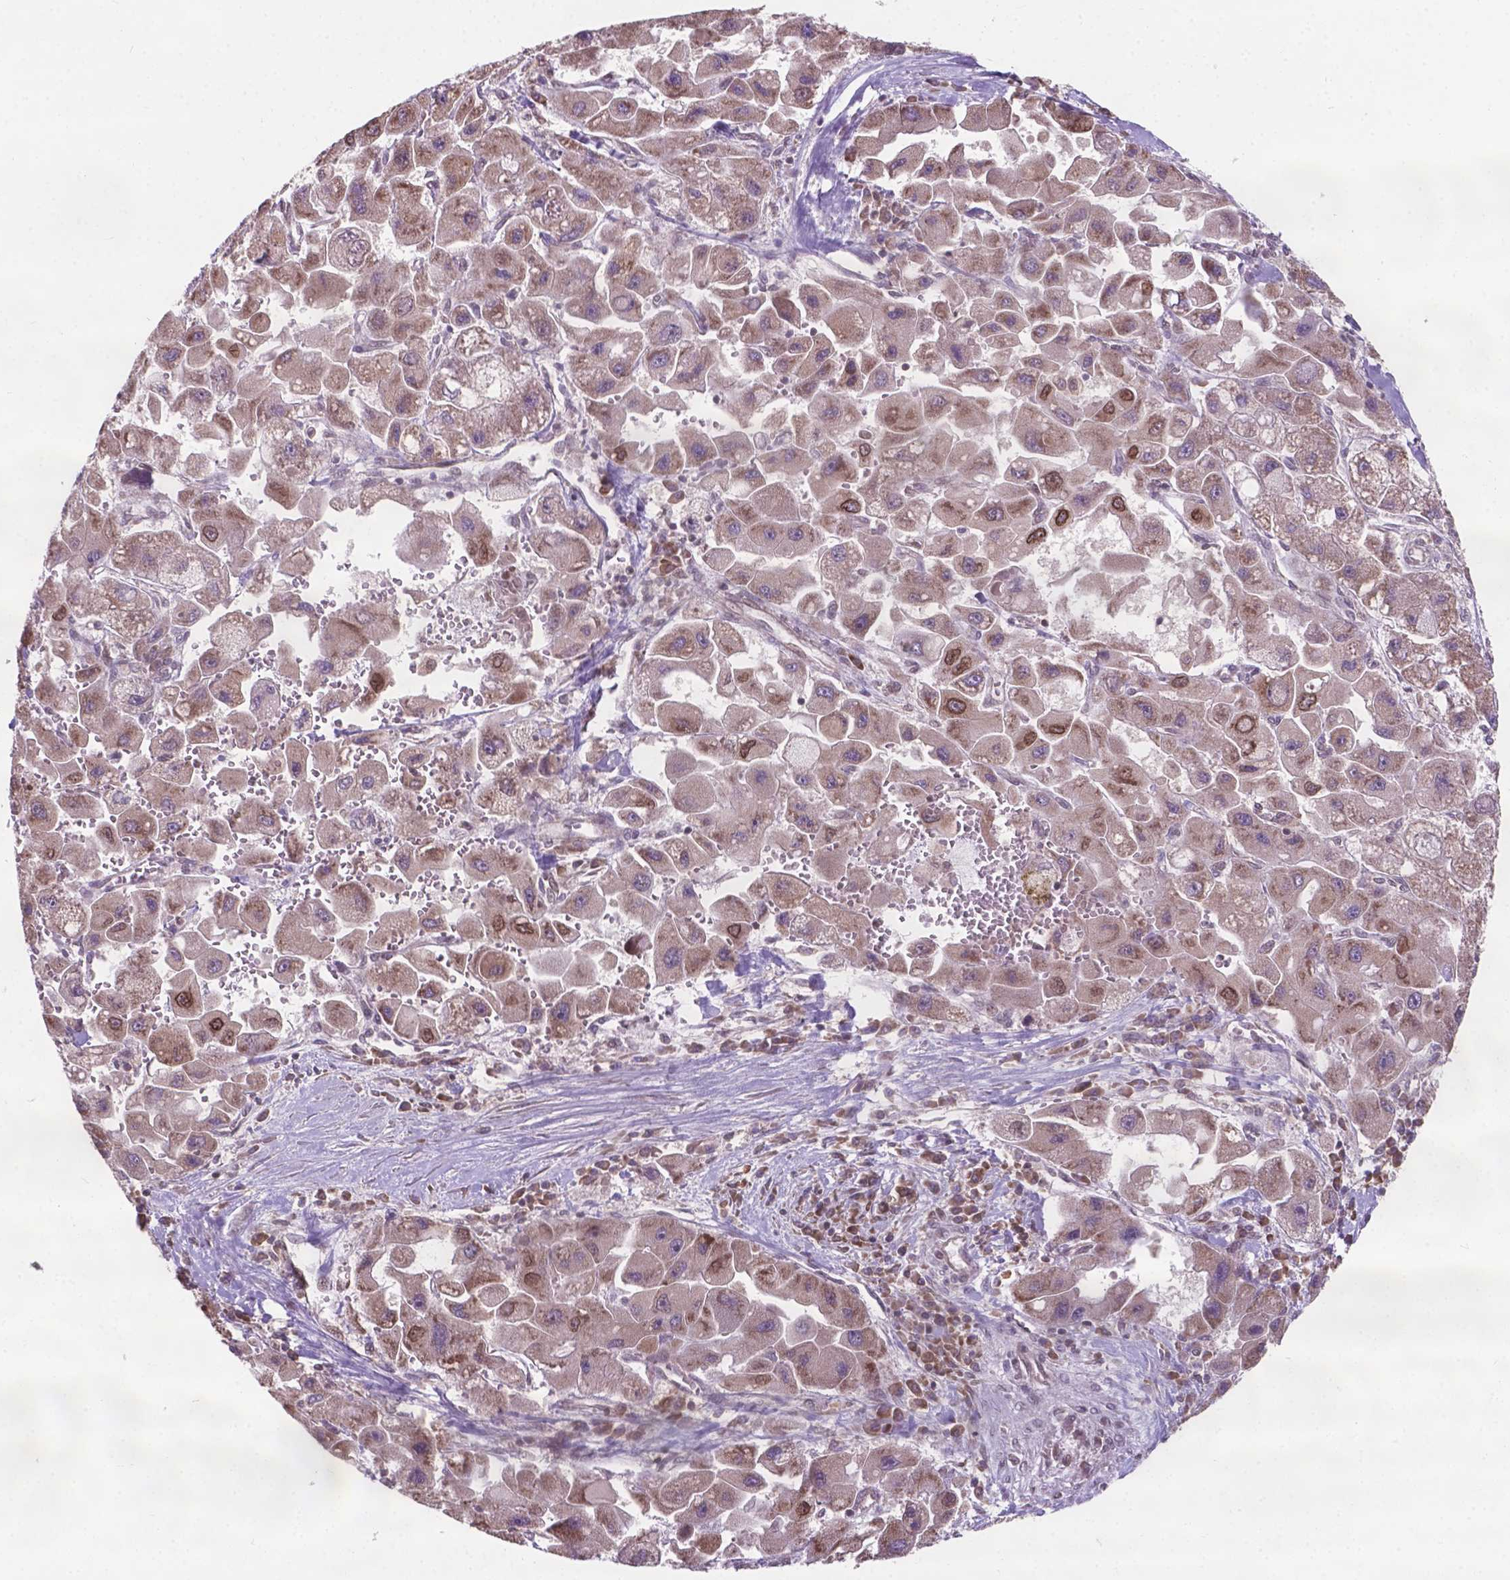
{"staining": {"intensity": "moderate", "quantity": "<25%", "location": "cytoplasmic/membranous,nuclear"}, "tissue": "liver cancer", "cell_type": "Tumor cells", "image_type": "cancer", "snomed": [{"axis": "morphology", "description": "Carcinoma, Hepatocellular, NOS"}, {"axis": "topography", "description": "Liver"}], "caption": "Immunohistochemical staining of human liver cancer demonstrates low levels of moderate cytoplasmic/membranous and nuclear expression in approximately <25% of tumor cells.", "gene": "MRPL33", "patient": {"sex": "male", "age": 24}}